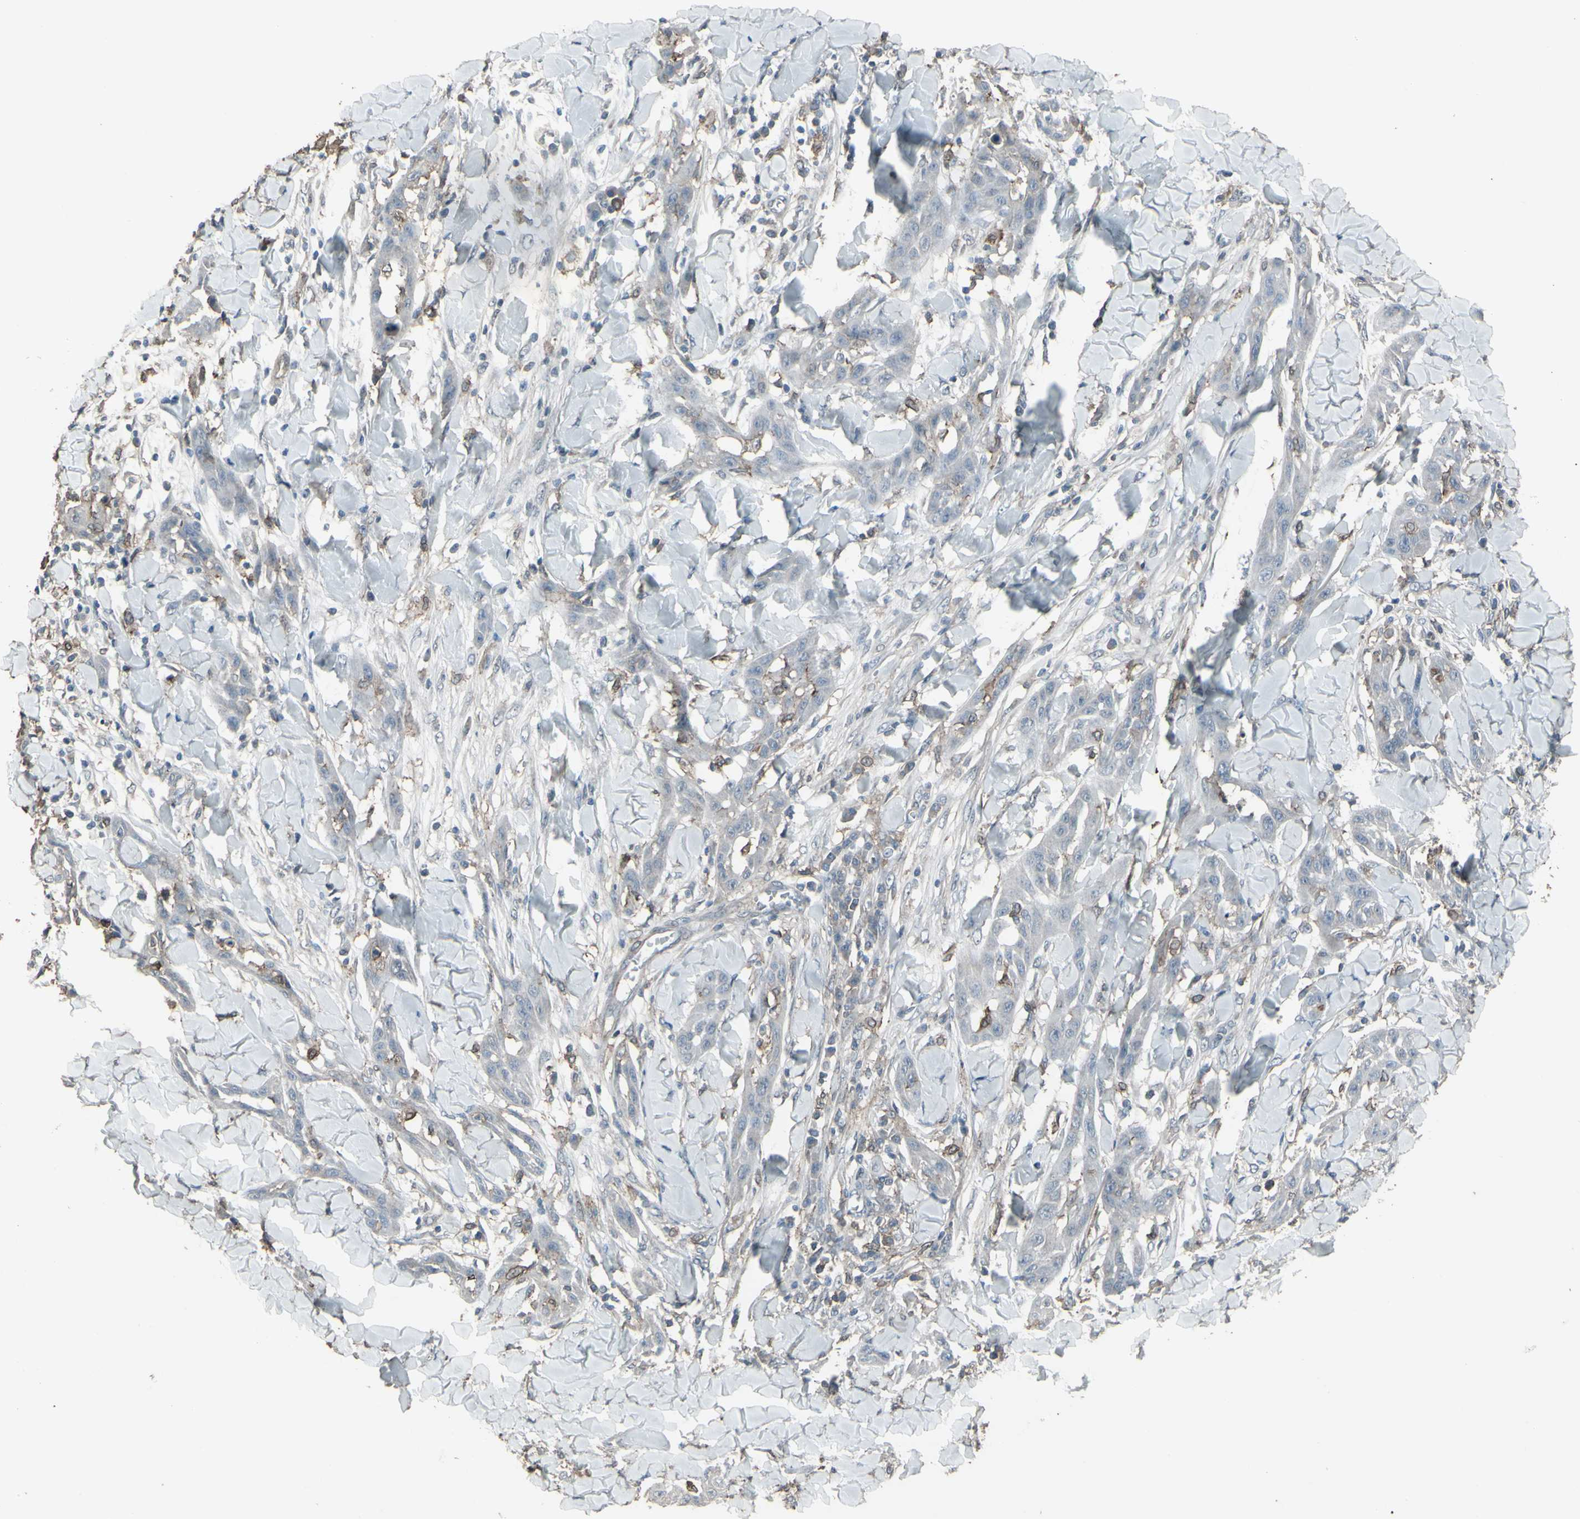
{"staining": {"intensity": "negative", "quantity": "none", "location": "none"}, "tissue": "skin cancer", "cell_type": "Tumor cells", "image_type": "cancer", "snomed": [{"axis": "morphology", "description": "Squamous cell carcinoma, NOS"}, {"axis": "topography", "description": "Skin"}], "caption": "Human skin squamous cell carcinoma stained for a protein using IHC shows no positivity in tumor cells.", "gene": "SMO", "patient": {"sex": "male", "age": 24}}